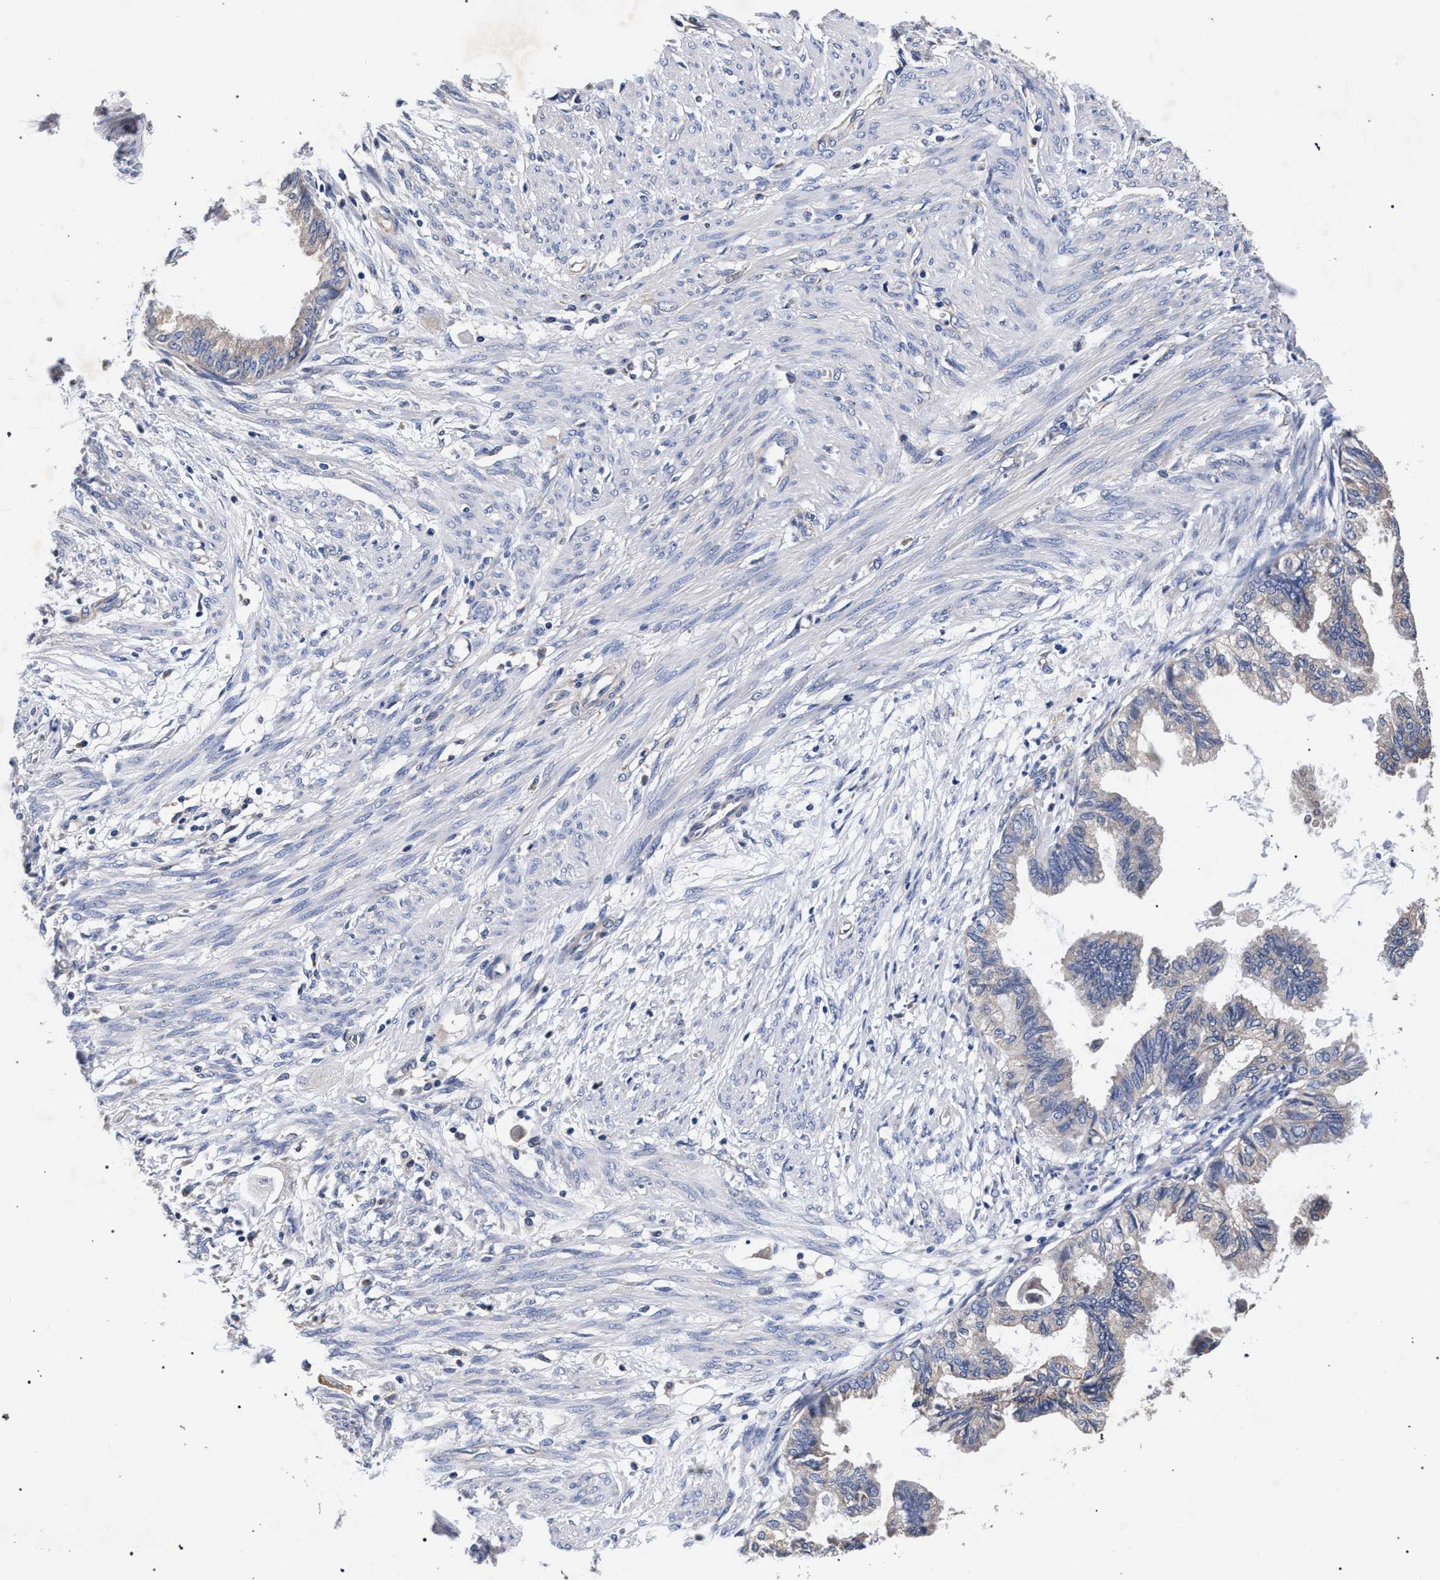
{"staining": {"intensity": "negative", "quantity": "none", "location": "none"}, "tissue": "cervical cancer", "cell_type": "Tumor cells", "image_type": "cancer", "snomed": [{"axis": "morphology", "description": "Normal tissue, NOS"}, {"axis": "morphology", "description": "Adenocarcinoma, NOS"}, {"axis": "topography", "description": "Cervix"}, {"axis": "topography", "description": "Endometrium"}], "caption": "Cervical cancer (adenocarcinoma) was stained to show a protein in brown. There is no significant positivity in tumor cells.", "gene": "CFAP95", "patient": {"sex": "female", "age": 86}}